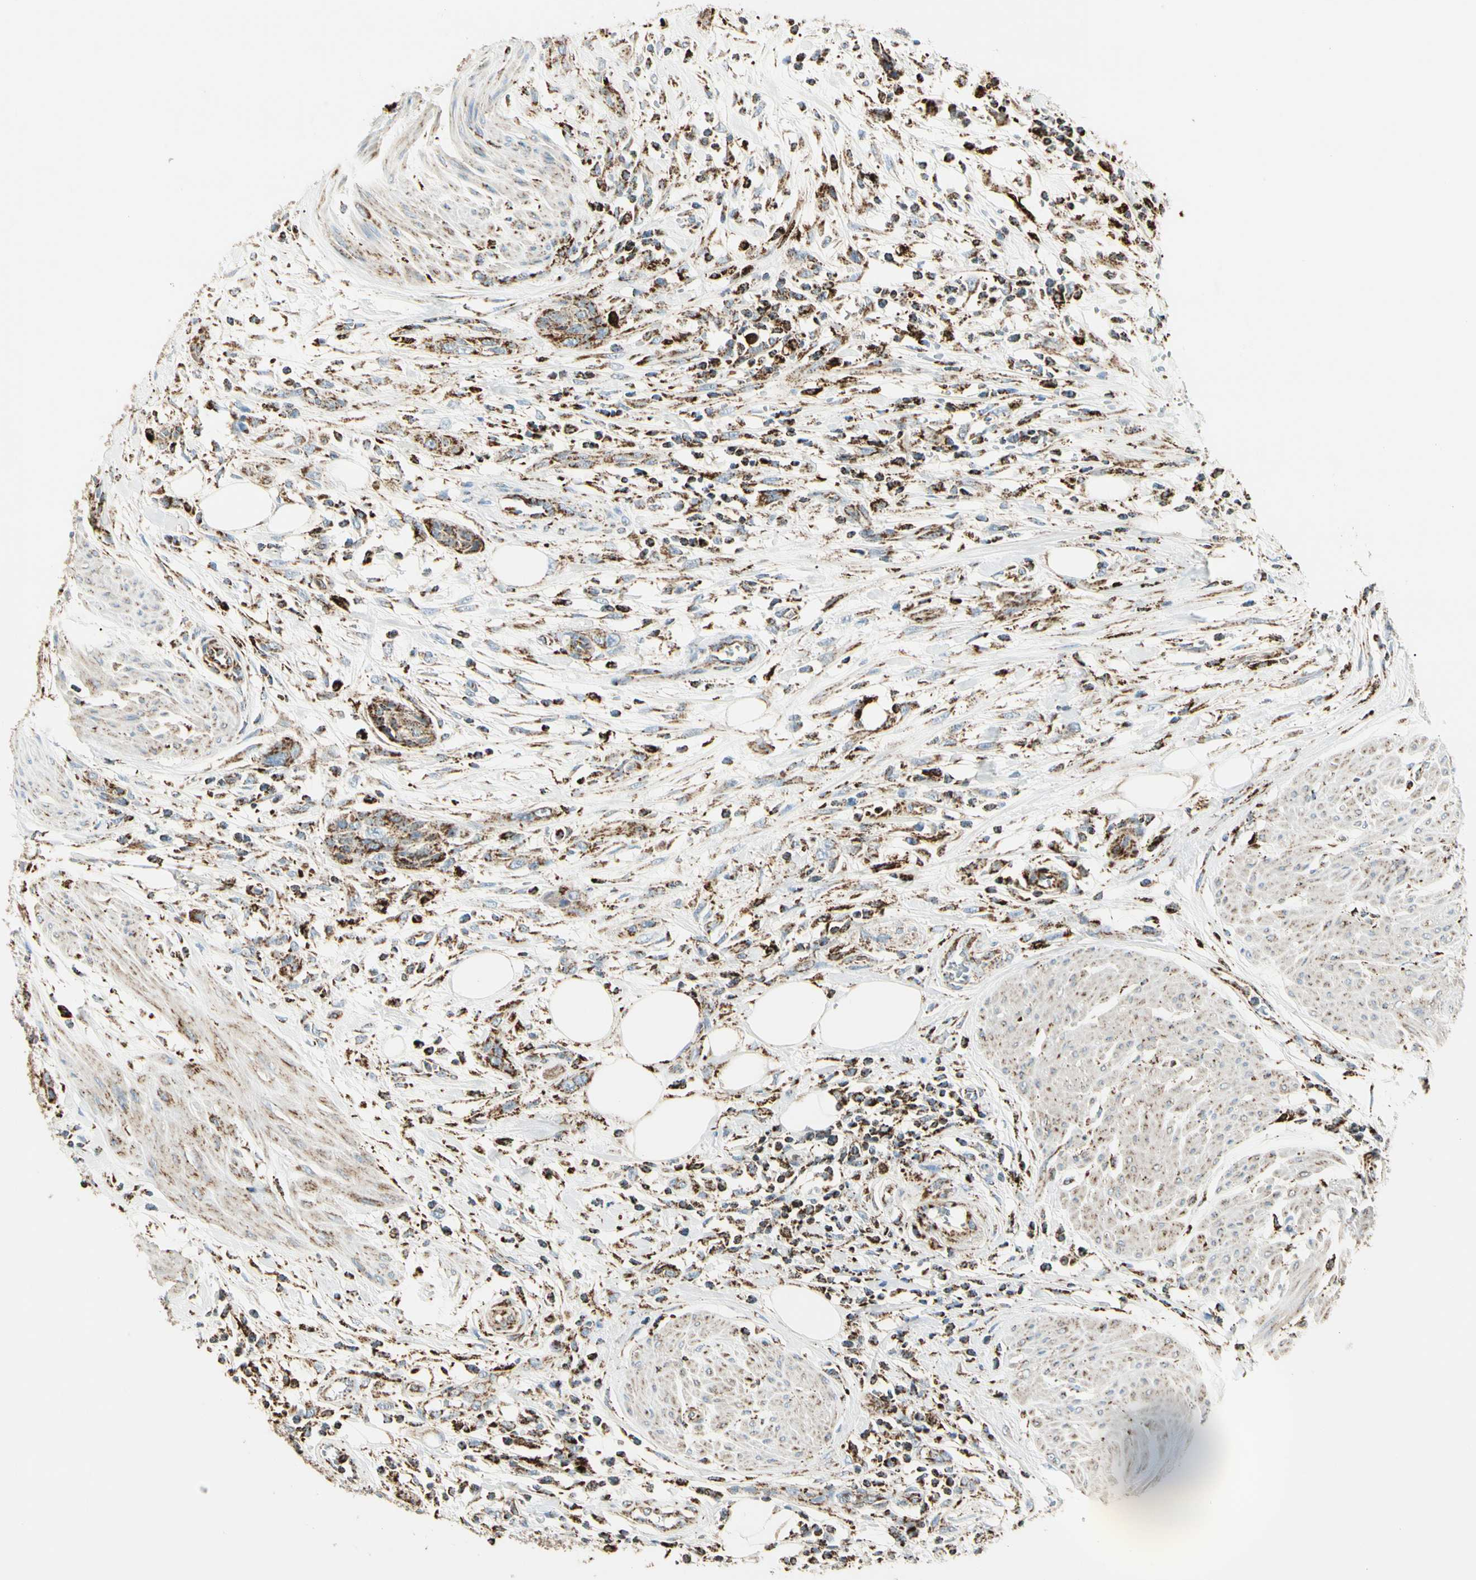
{"staining": {"intensity": "moderate", "quantity": ">75%", "location": "cytoplasmic/membranous"}, "tissue": "urothelial cancer", "cell_type": "Tumor cells", "image_type": "cancer", "snomed": [{"axis": "morphology", "description": "Urothelial carcinoma, High grade"}, {"axis": "topography", "description": "Urinary bladder"}], "caption": "High-grade urothelial carcinoma tissue demonstrates moderate cytoplasmic/membranous positivity in approximately >75% of tumor cells", "gene": "ME2", "patient": {"sex": "male", "age": 35}}